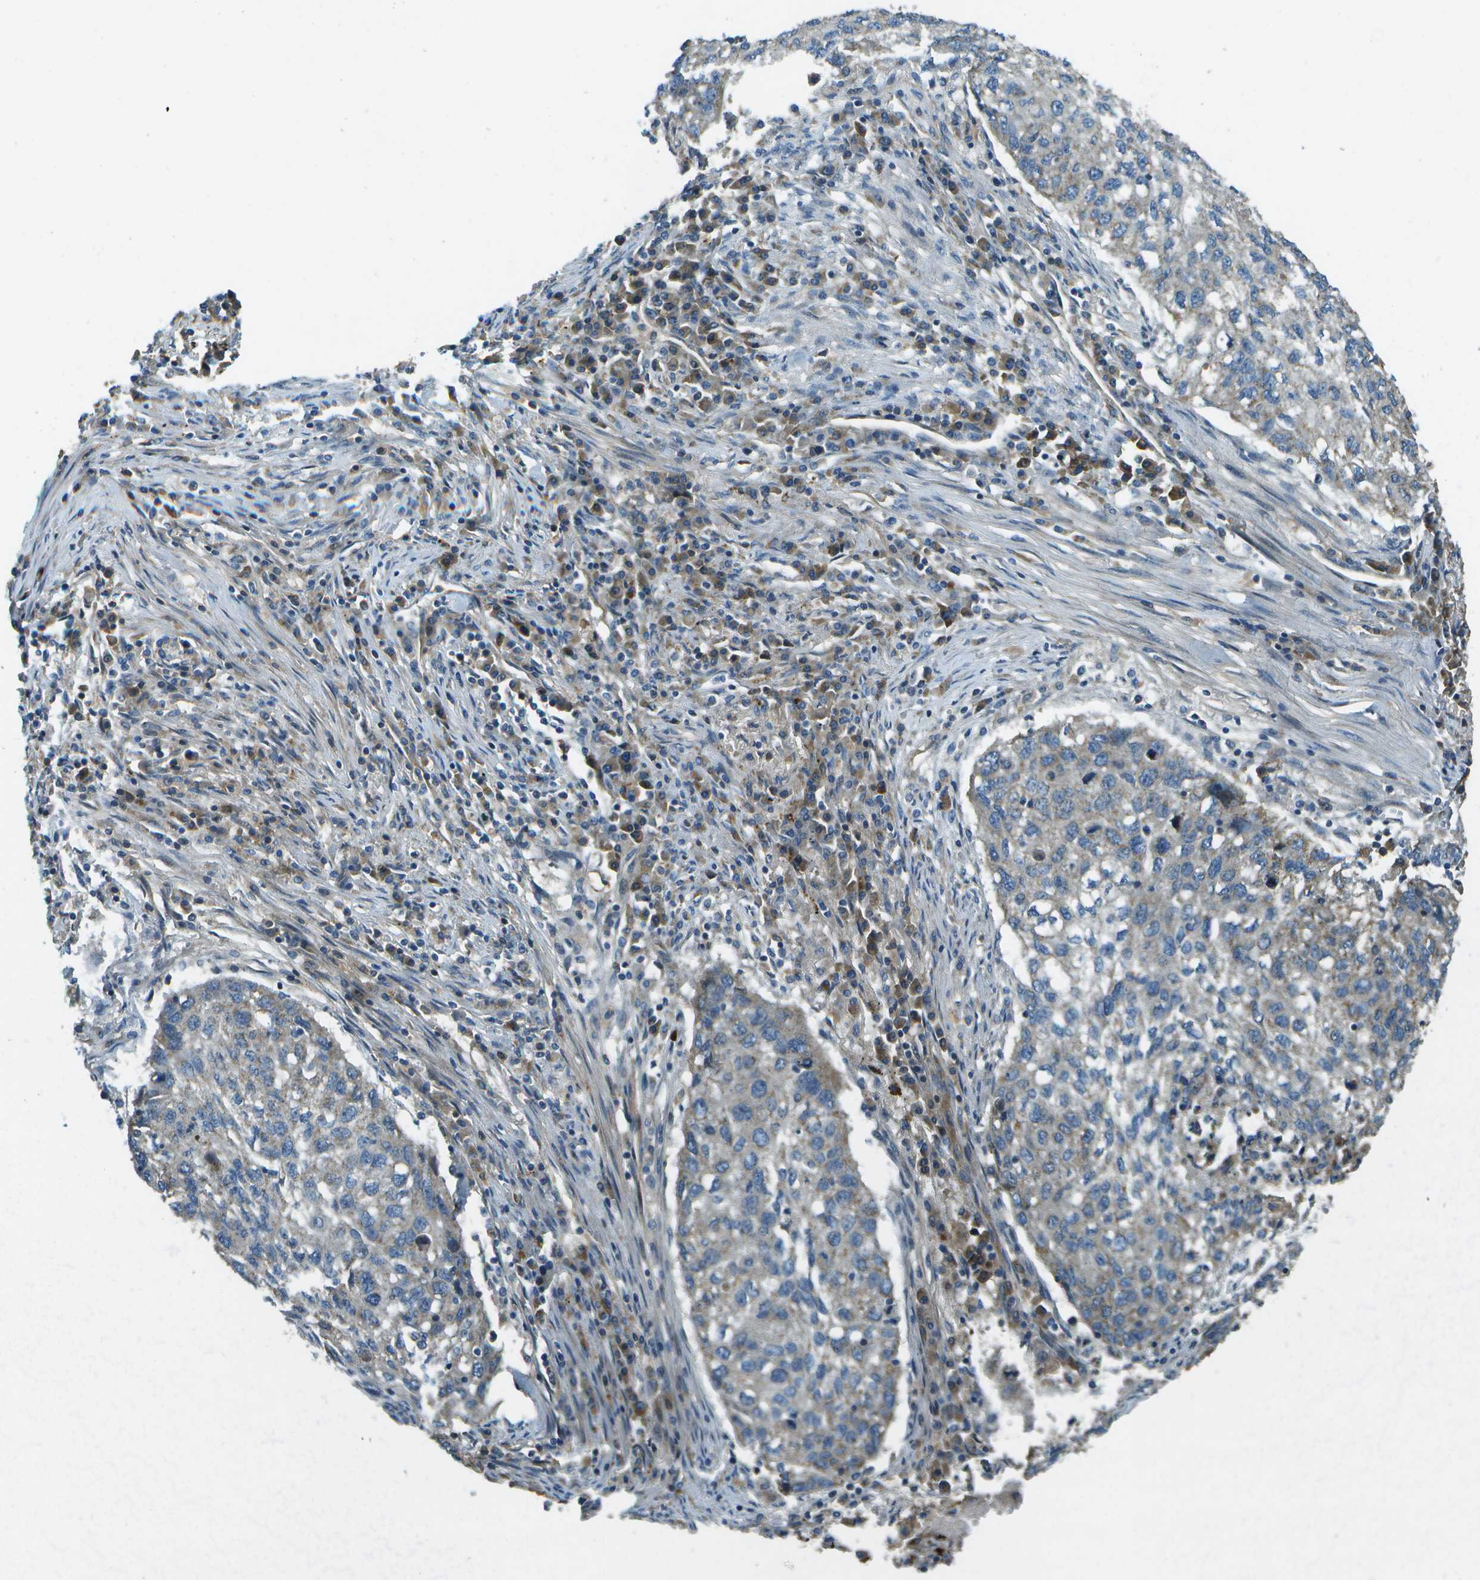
{"staining": {"intensity": "weak", "quantity": "<25%", "location": "cytoplasmic/membranous"}, "tissue": "lung cancer", "cell_type": "Tumor cells", "image_type": "cancer", "snomed": [{"axis": "morphology", "description": "Squamous cell carcinoma, NOS"}, {"axis": "topography", "description": "Lung"}], "caption": "Squamous cell carcinoma (lung) was stained to show a protein in brown. There is no significant staining in tumor cells.", "gene": "PXYLP1", "patient": {"sex": "female", "age": 63}}